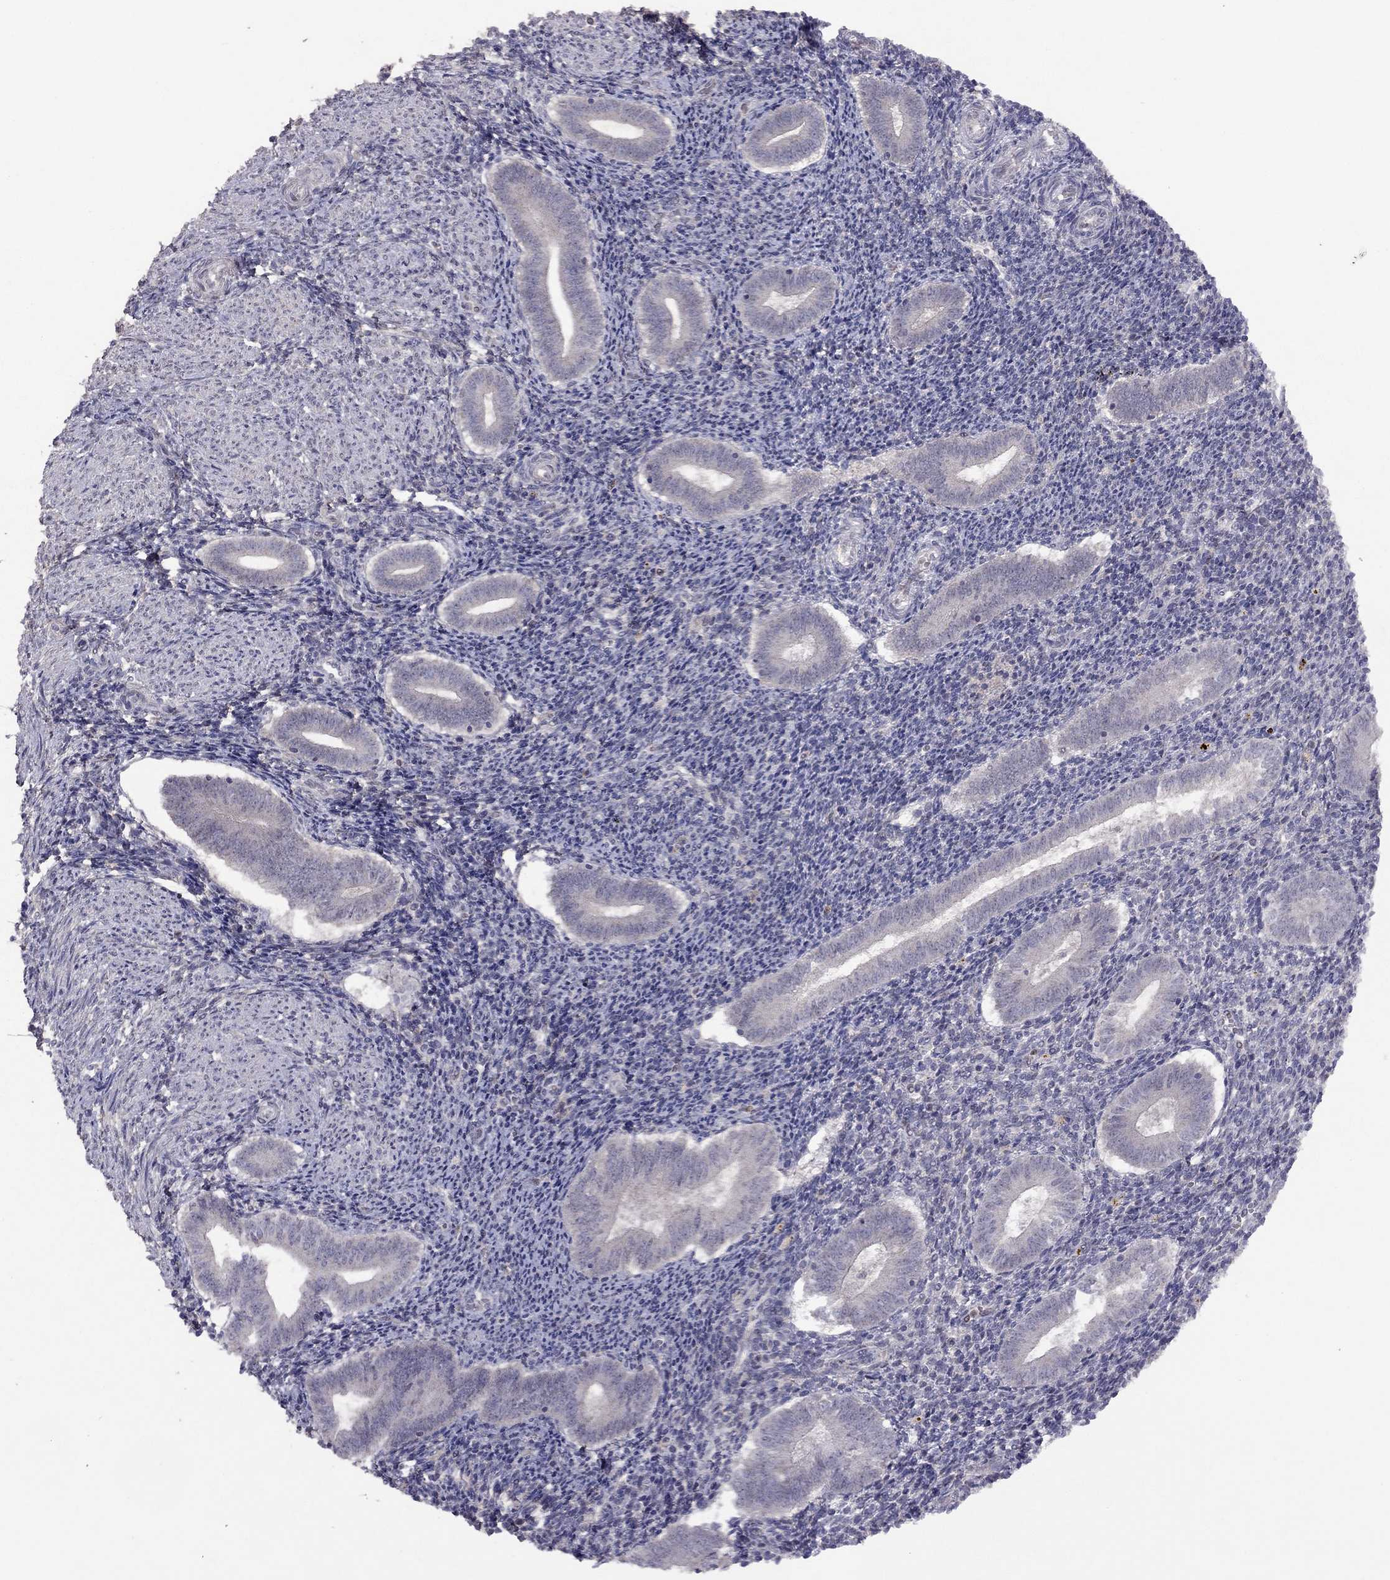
{"staining": {"intensity": "negative", "quantity": "none", "location": "none"}, "tissue": "endometrium", "cell_type": "Cells in endometrial stroma", "image_type": "normal", "snomed": [{"axis": "morphology", "description": "Normal tissue, NOS"}, {"axis": "topography", "description": "Endometrium"}], "caption": "There is no significant expression in cells in endometrial stroma of endometrium.", "gene": "ESR2", "patient": {"sex": "female", "age": 25}}